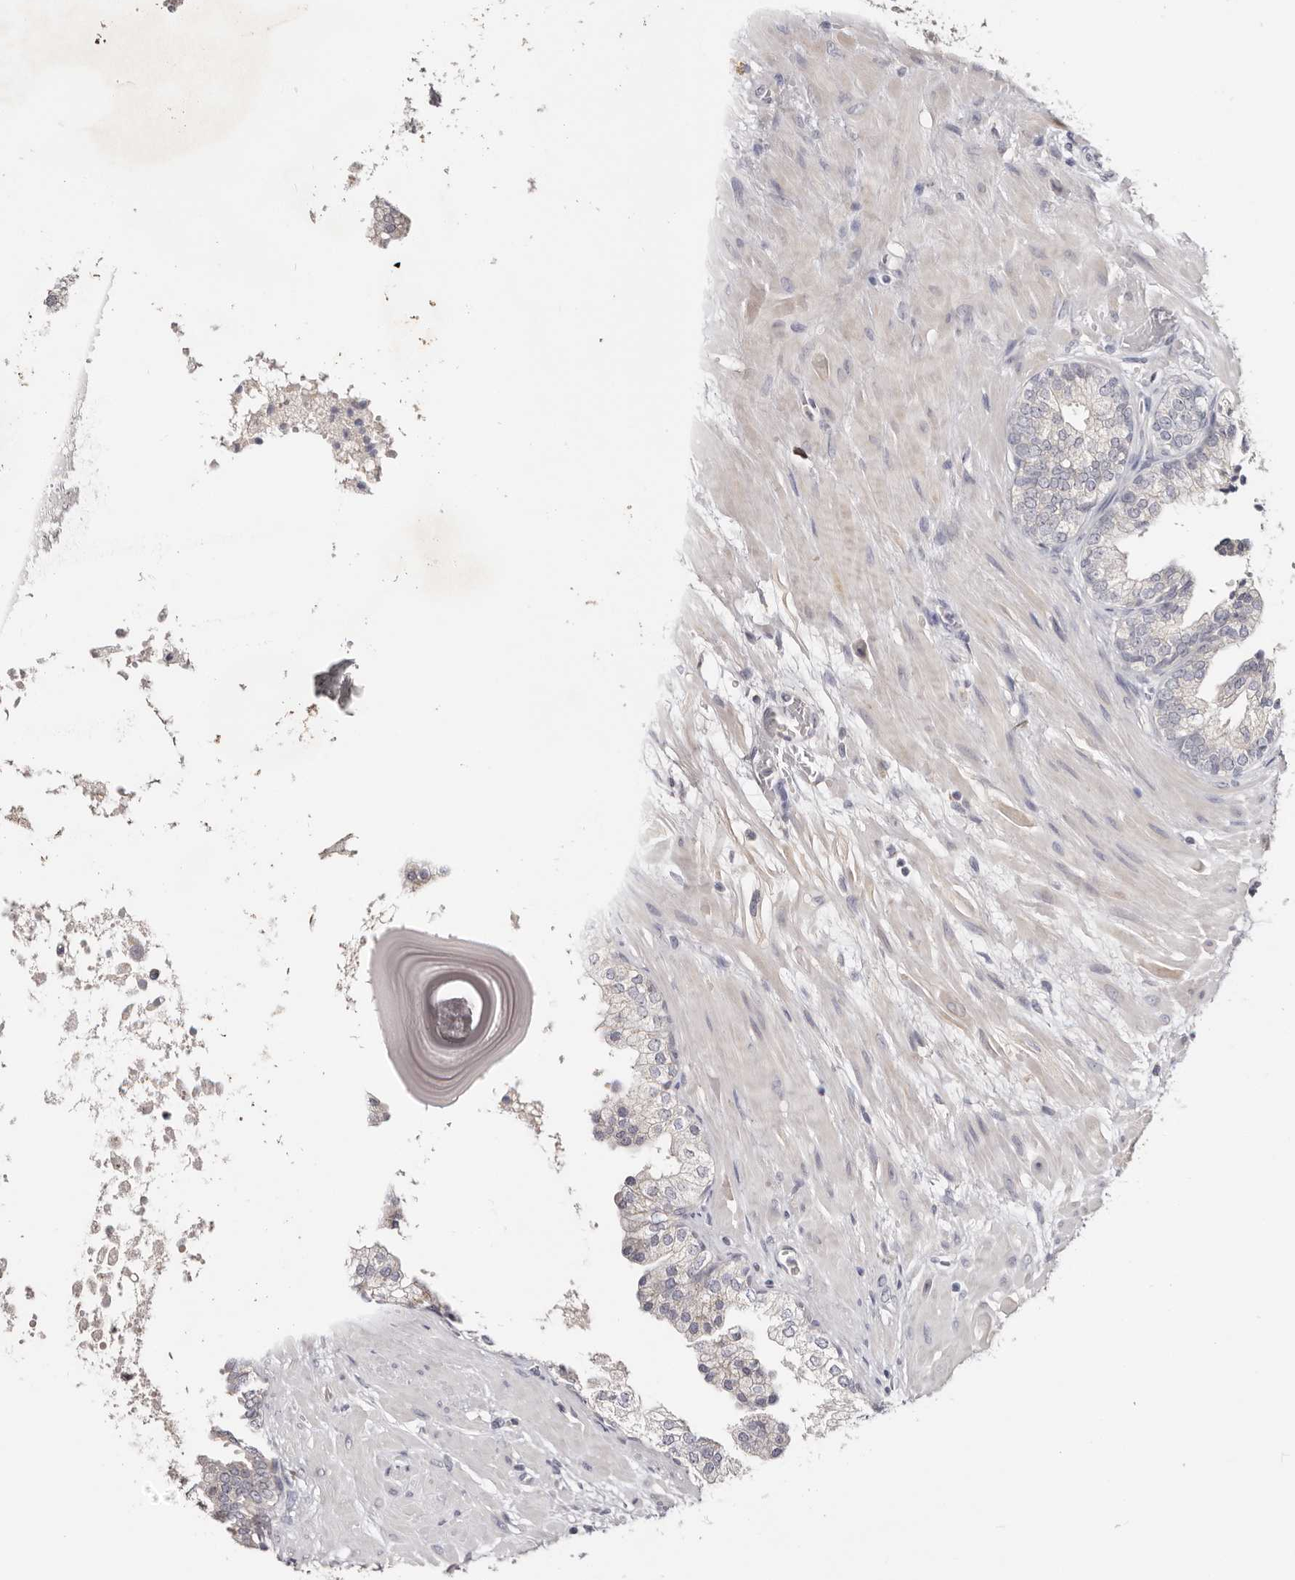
{"staining": {"intensity": "negative", "quantity": "none", "location": "none"}, "tissue": "prostate", "cell_type": "Glandular cells", "image_type": "normal", "snomed": [{"axis": "morphology", "description": "Normal tissue, NOS"}, {"axis": "topography", "description": "Prostate"}], "caption": "A photomicrograph of prostate stained for a protein shows no brown staining in glandular cells. (Immunohistochemistry (ihc), brightfield microscopy, high magnification).", "gene": "CCDC190", "patient": {"sex": "male", "age": 48}}